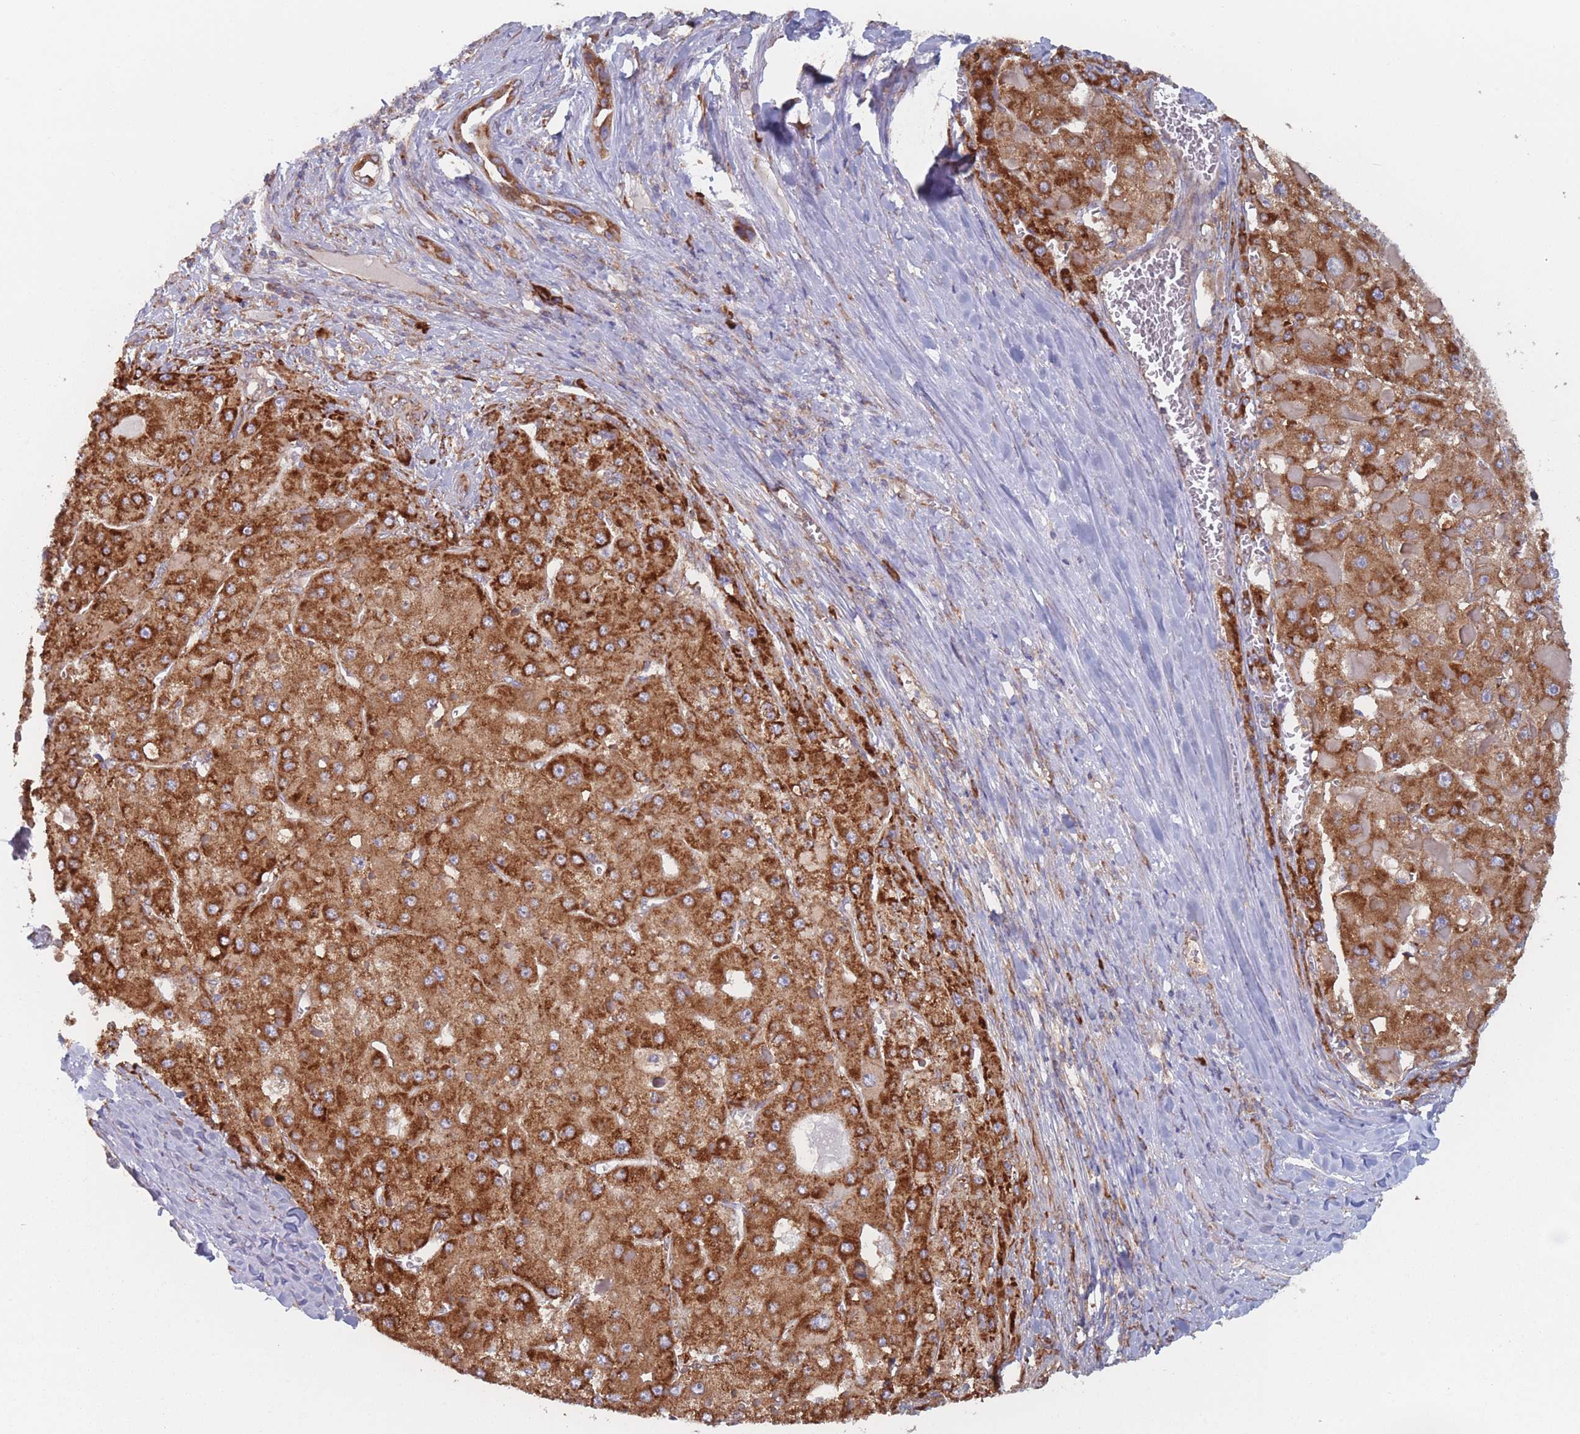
{"staining": {"intensity": "strong", "quantity": ">75%", "location": "cytoplasmic/membranous"}, "tissue": "liver cancer", "cell_type": "Tumor cells", "image_type": "cancer", "snomed": [{"axis": "morphology", "description": "Carcinoma, Hepatocellular, NOS"}, {"axis": "topography", "description": "Liver"}], "caption": "Hepatocellular carcinoma (liver) stained with immunohistochemistry reveals strong cytoplasmic/membranous staining in about >75% of tumor cells.", "gene": "EEF1B2", "patient": {"sex": "female", "age": 73}}